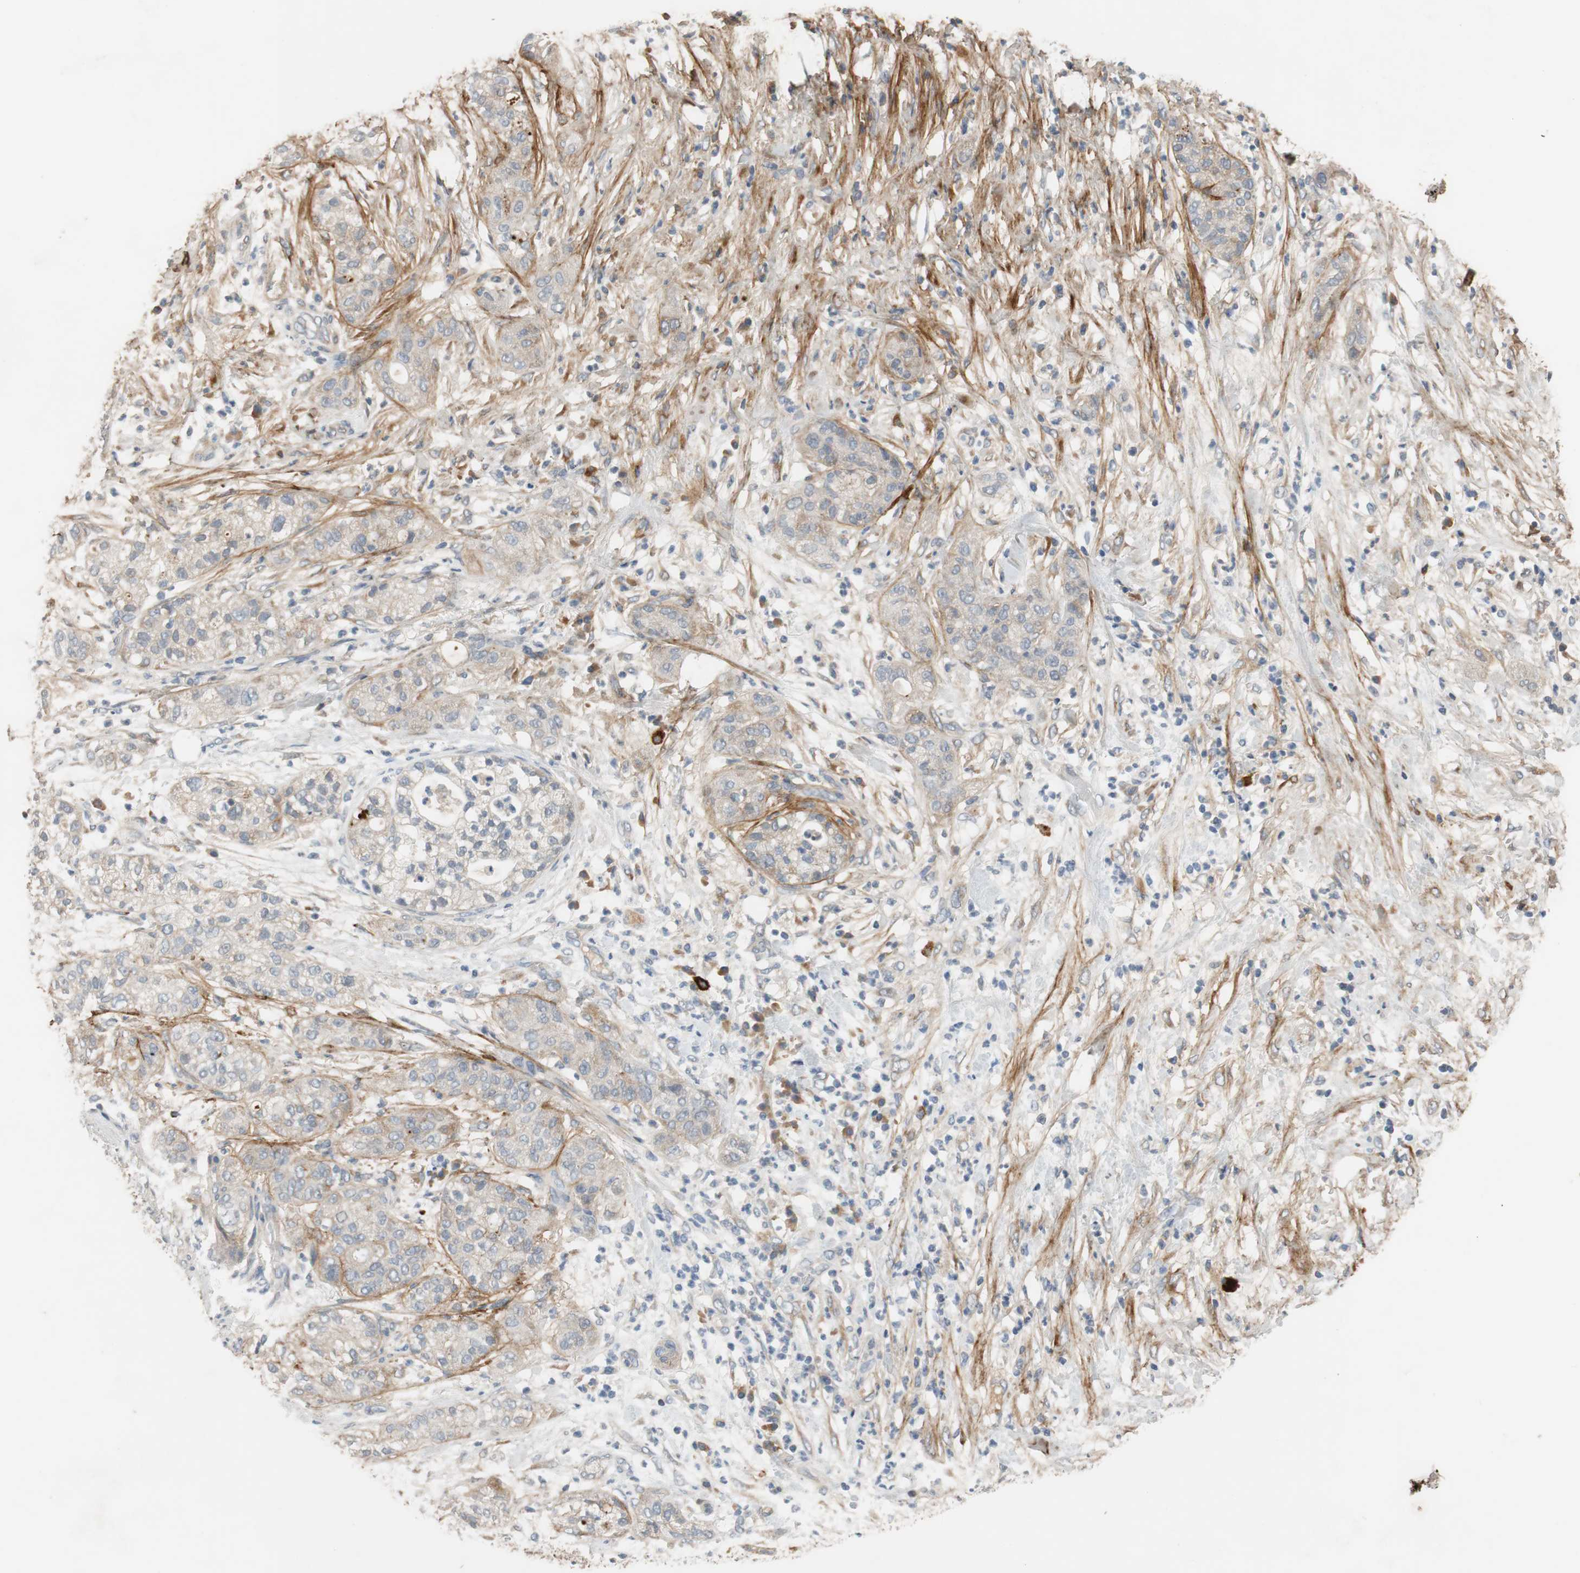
{"staining": {"intensity": "weak", "quantity": "25%-75%", "location": "cytoplasmic/membranous"}, "tissue": "pancreatic cancer", "cell_type": "Tumor cells", "image_type": "cancer", "snomed": [{"axis": "morphology", "description": "Adenocarcinoma, NOS"}, {"axis": "topography", "description": "Pancreas"}], "caption": "Immunohistochemistry (IHC) image of neoplastic tissue: human pancreatic adenocarcinoma stained using IHC demonstrates low levels of weak protein expression localized specifically in the cytoplasmic/membranous of tumor cells, appearing as a cytoplasmic/membranous brown color.", "gene": "COL12A1", "patient": {"sex": "female", "age": 78}}